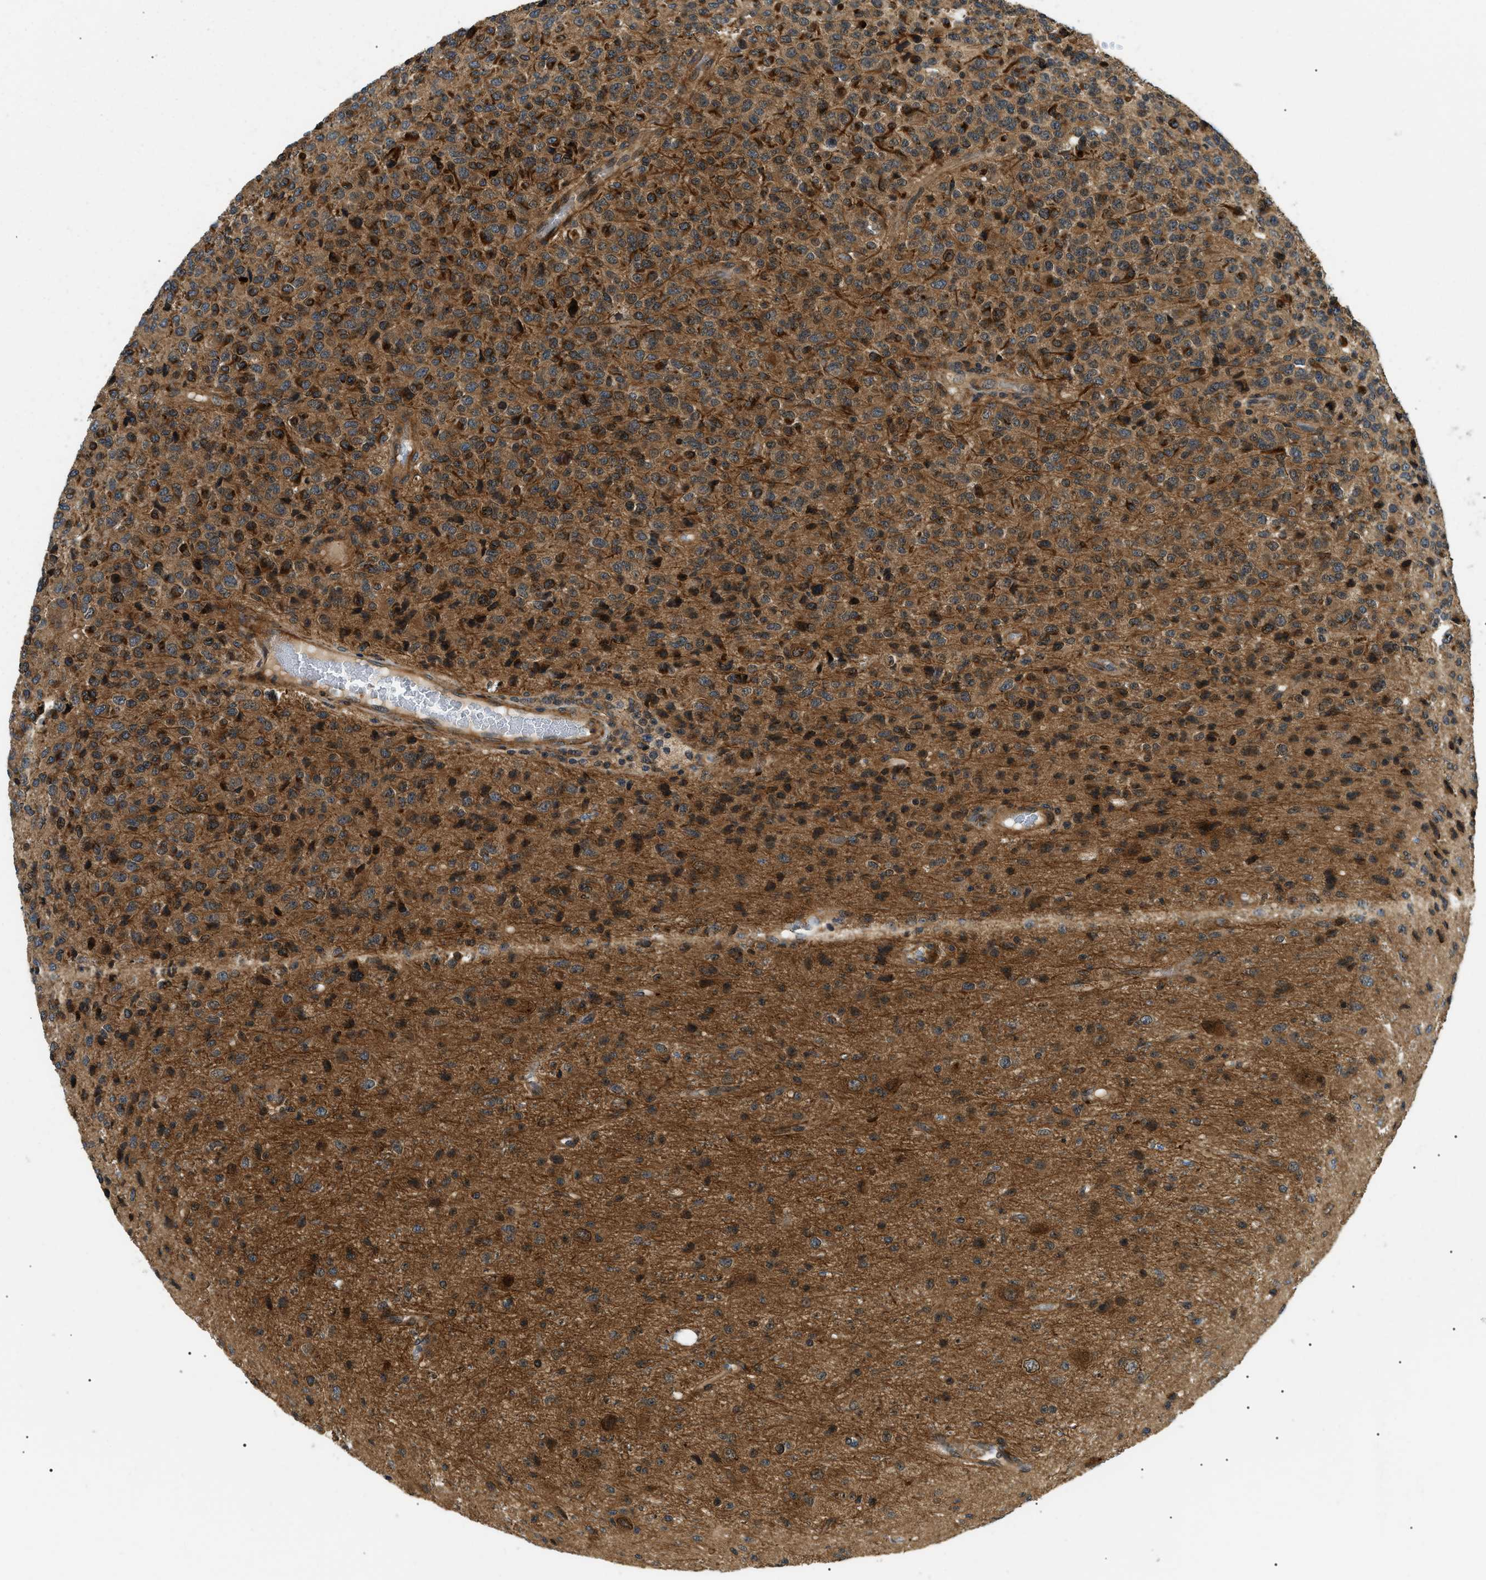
{"staining": {"intensity": "moderate", "quantity": ">75%", "location": "cytoplasmic/membranous"}, "tissue": "glioma", "cell_type": "Tumor cells", "image_type": "cancer", "snomed": [{"axis": "morphology", "description": "Glioma, malignant, High grade"}, {"axis": "topography", "description": "pancreas cauda"}], "caption": "Malignant glioma (high-grade) stained with DAB immunohistochemistry (IHC) demonstrates medium levels of moderate cytoplasmic/membranous staining in about >75% of tumor cells. The protein of interest is shown in brown color, while the nuclei are stained blue.", "gene": "ATP6AP1", "patient": {"sex": "male", "age": 60}}